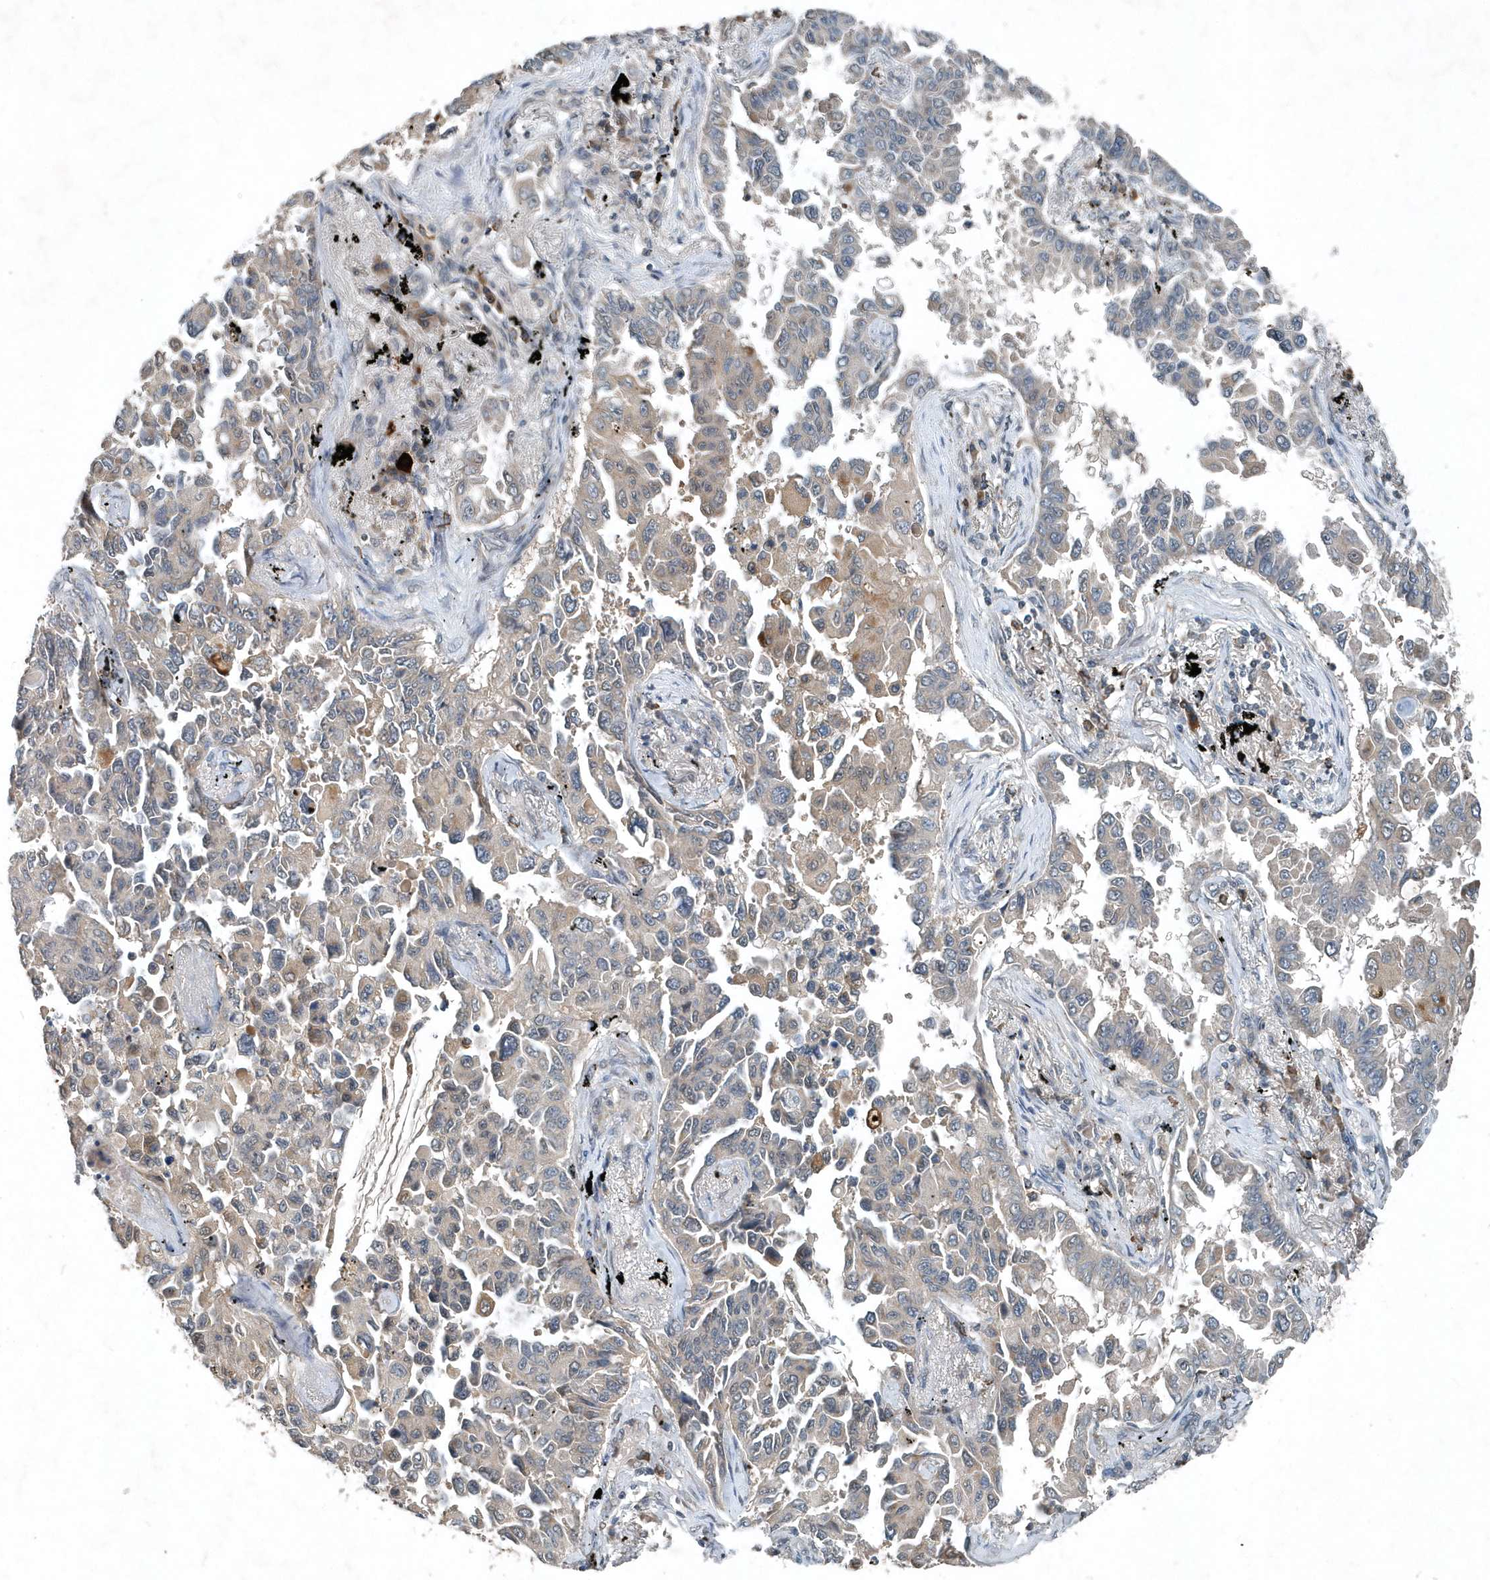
{"staining": {"intensity": "negative", "quantity": "none", "location": "none"}, "tissue": "lung cancer", "cell_type": "Tumor cells", "image_type": "cancer", "snomed": [{"axis": "morphology", "description": "Adenocarcinoma, NOS"}, {"axis": "topography", "description": "Lung"}], "caption": "Image shows no significant protein expression in tumor cells of lung cancer (adenocarcinoma).", "gene": "SCFD2", "patient": {"sex": "female", "age": 67}}